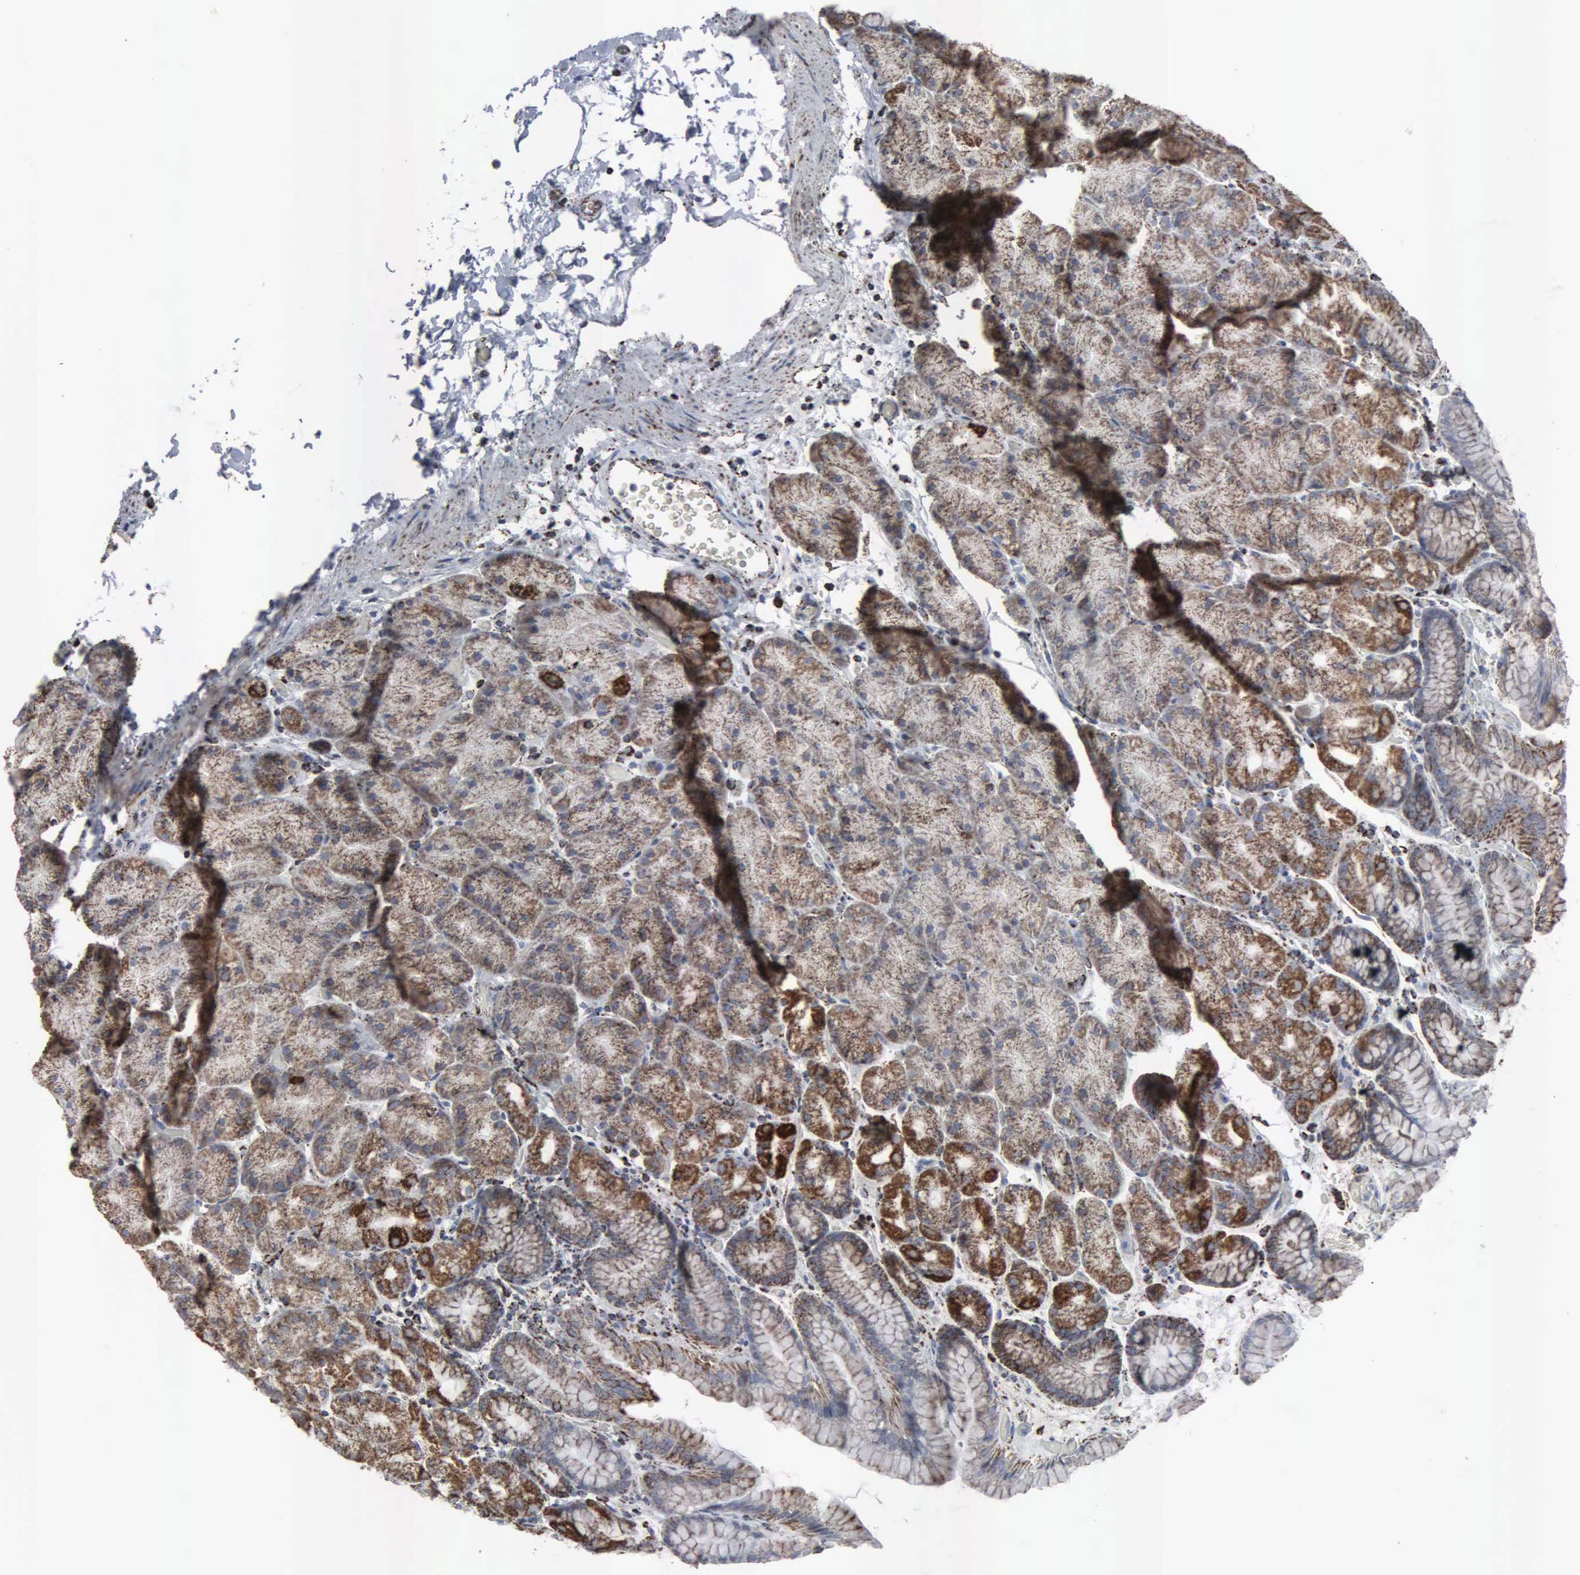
{"staining": {"intensity": "strong", "quantity": "25%-75%", "location": "cytoplasmic/membranous"}, "tissue": "stomach", "cell_type": "Glandular cells", "image_type": "normal", "snomed": [{"axis": "morphology", "description": "Normal tissue, NOS"}, {"axis": "topography", "description": "Stomach, upper"}], "caption": "Immunohistochemical staining of benign stomach displays high levels of strong cytoplasmic/membranous staining in about 25%-75% of glandular cells. The staining was performed using DAB, with brown indicating positive protein expression. Nuclei are stained blue with hematoxylin.", "gene": "HSPA9", "patient": {"sex": "male", "age": 47}}